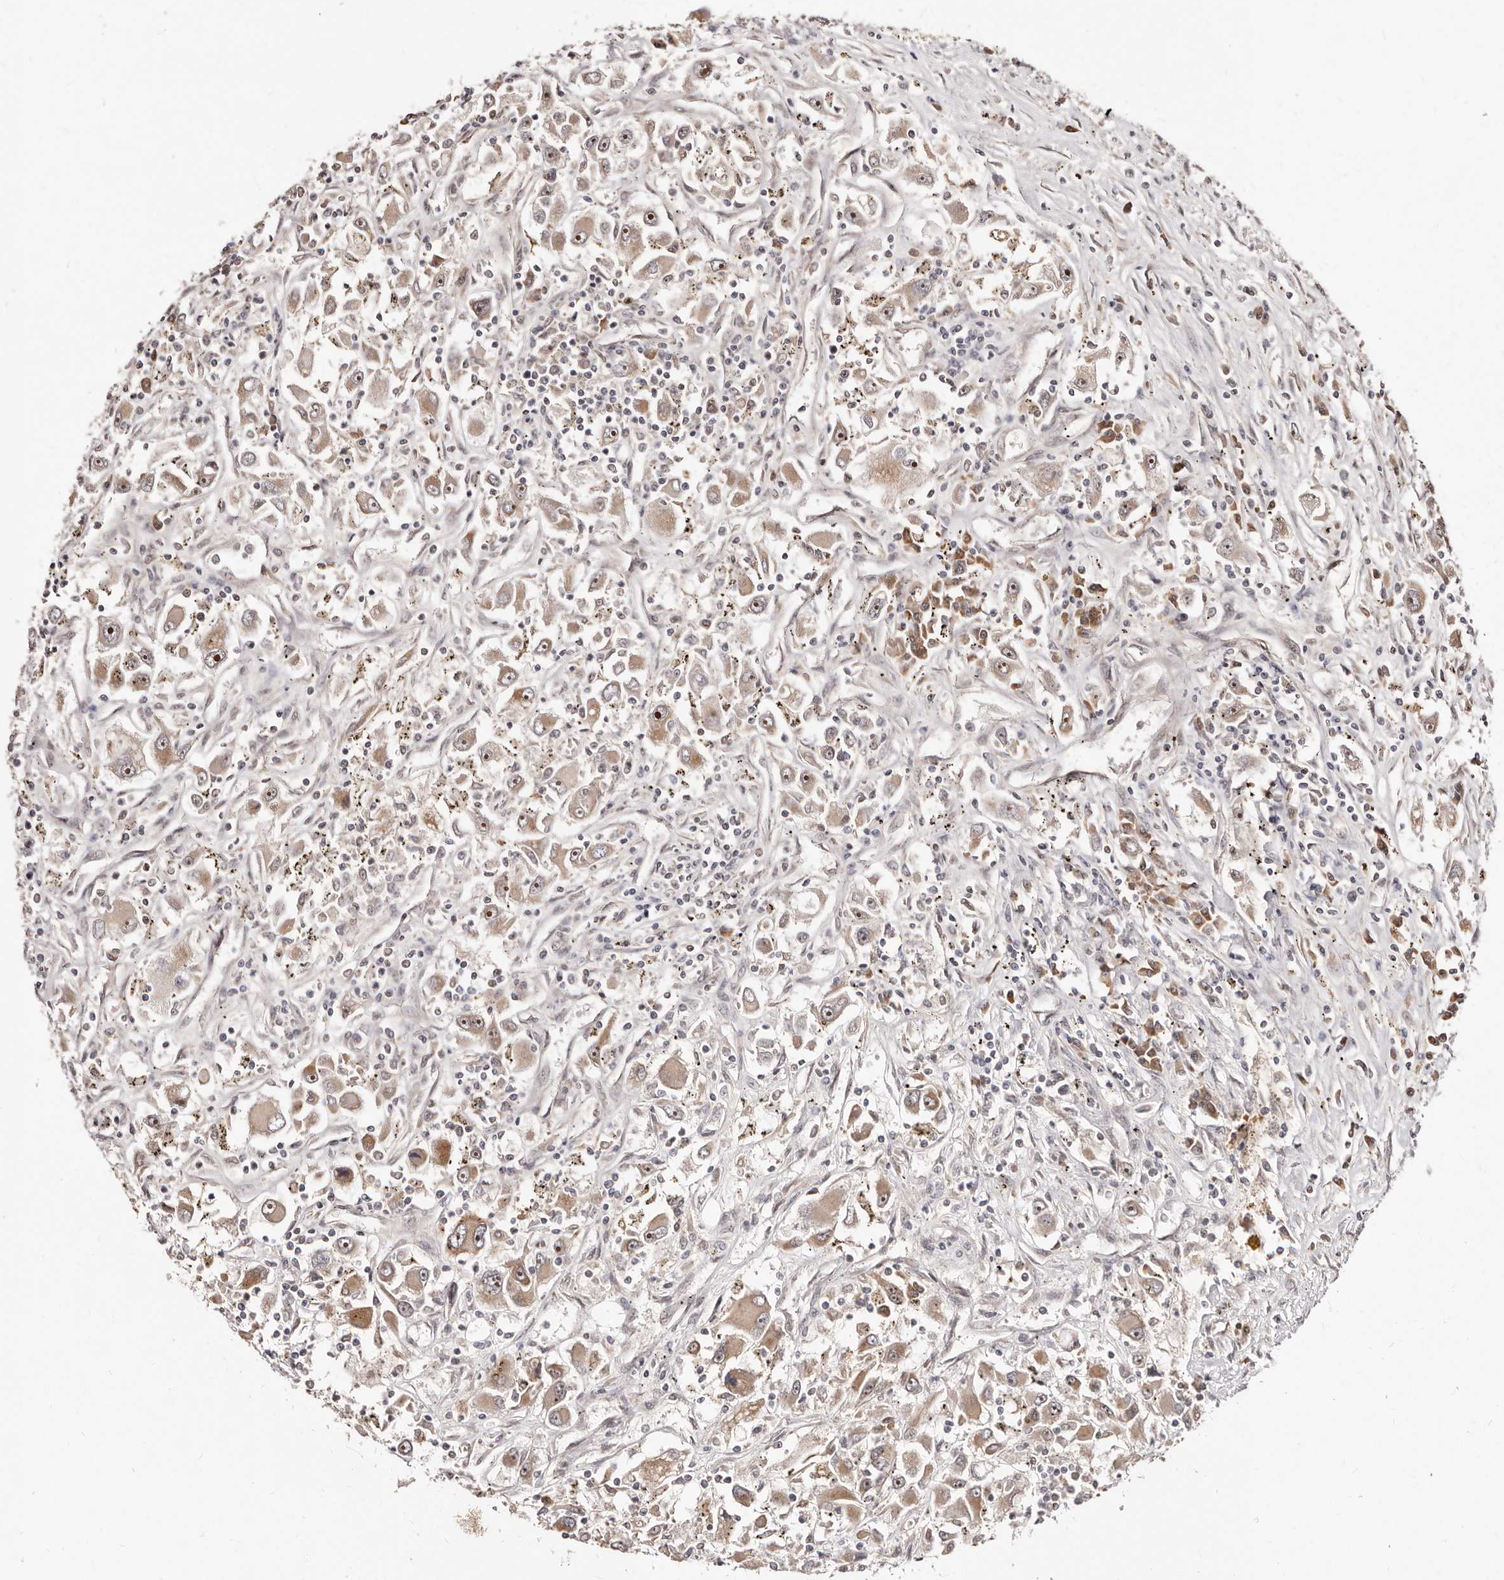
{"staining": {"intensity": "strong", "quantity": "25%-75%", "location": "cytoplasmic/membranous,nuclear"}, "tissue": "renal cancer", "cell_type": "Tumor cells", "image_type": "cancer", "snomed": [{"axis": "morphology", "description": "Adenocarcinoma, NOS"}, {"axis": "topography", "description": "Kidney"}], "caption": "Adenocarcinoma (renal) stained with immunohistochemistry demonstrates strong cytoplasmic/membranous and nuclear positivity in about 25%-75% of tumor cells.", "gene": "APOL6", "patient": {"sex": "female", "age": 52}}